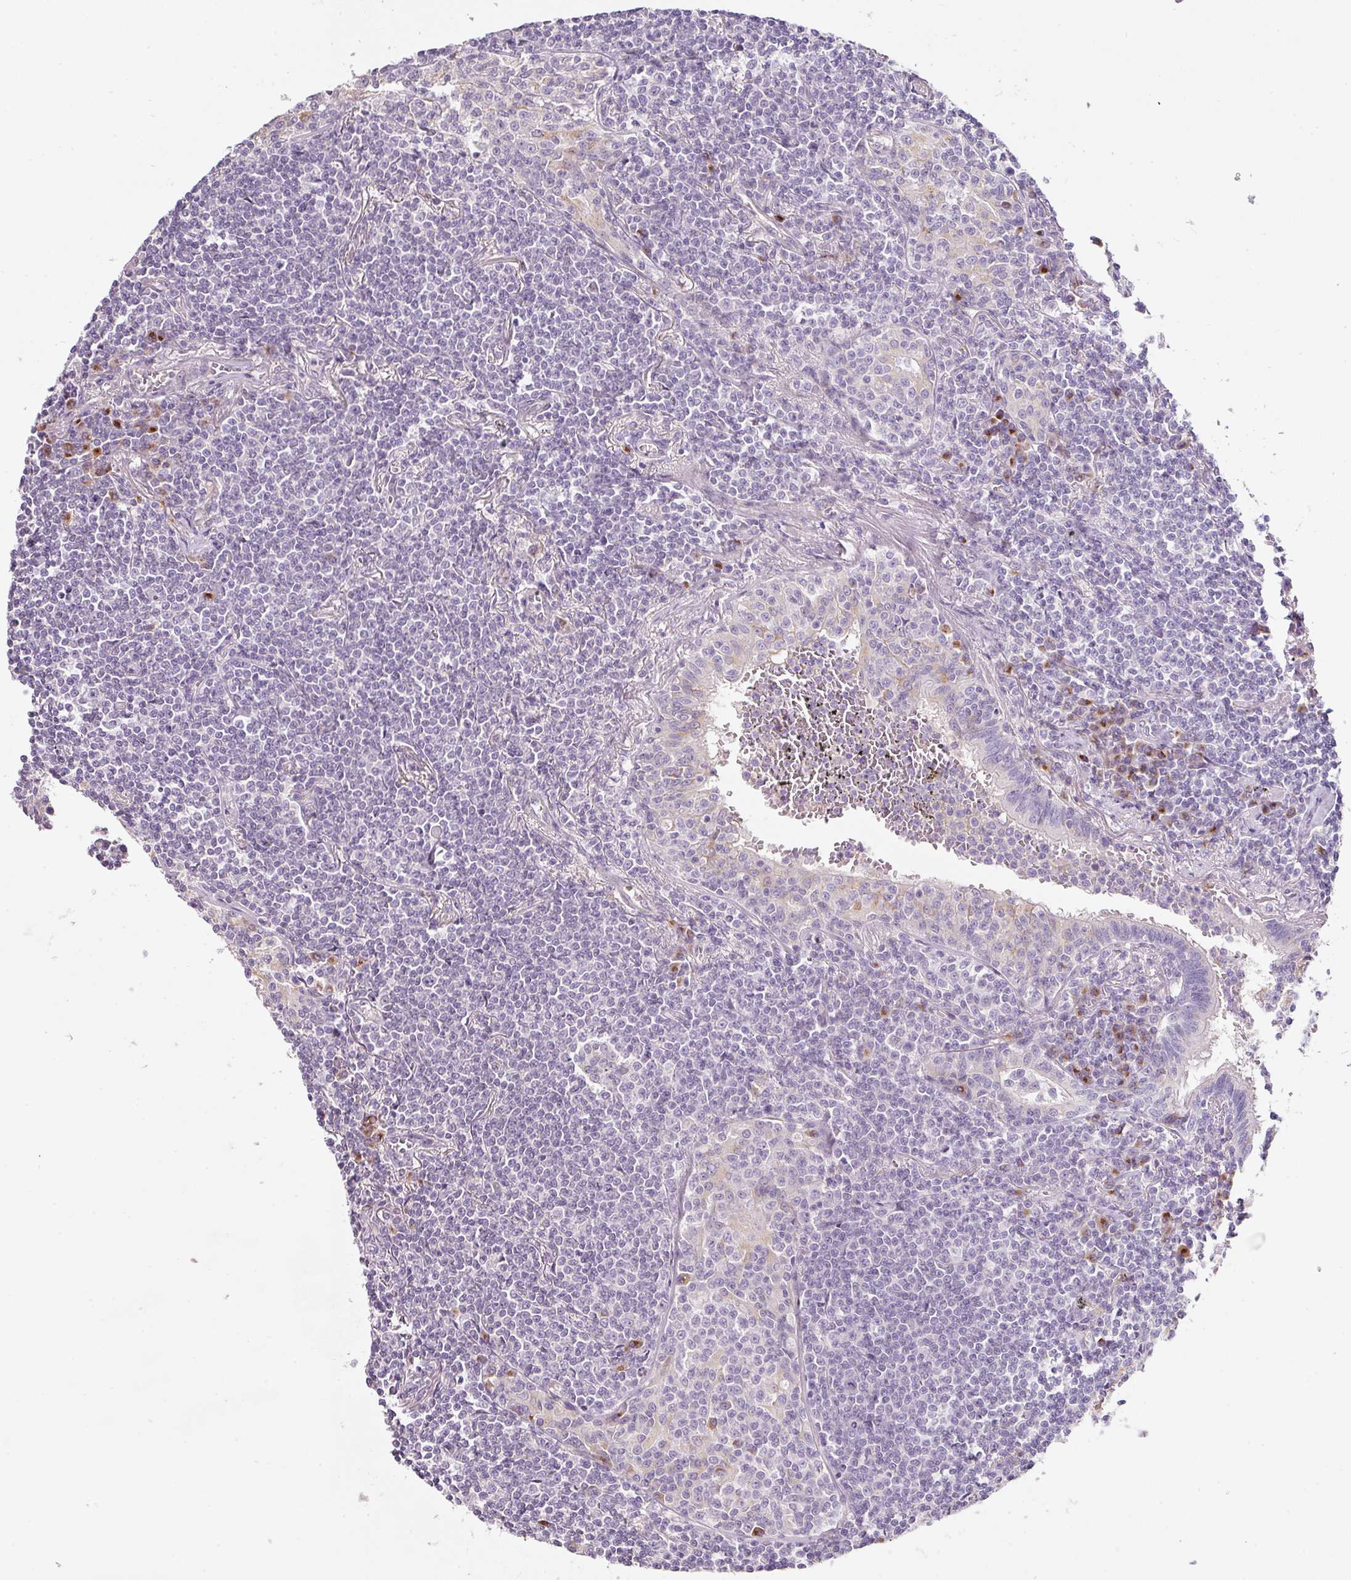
{"staining": {"intensity": "negative", "quantity": "none", "location": "none"}, "tissue": "lymphoma", "cell_type": "Tumor cells", "image_type": "cancer", "snomed": [{"axis": "morphology", "description": "Malignant lymphoma, non-Hodgkin's type, Low grade"}, {"axis": "topography", "description": "Lung"}], "caption": "Protein analysis of malignant lymphoma, non-Hodgkin's type (low-grade) exhibits no significant expression in tumor cells.", "gene": "NBPF11", "patient": {"sex": "female", "age": 71}}